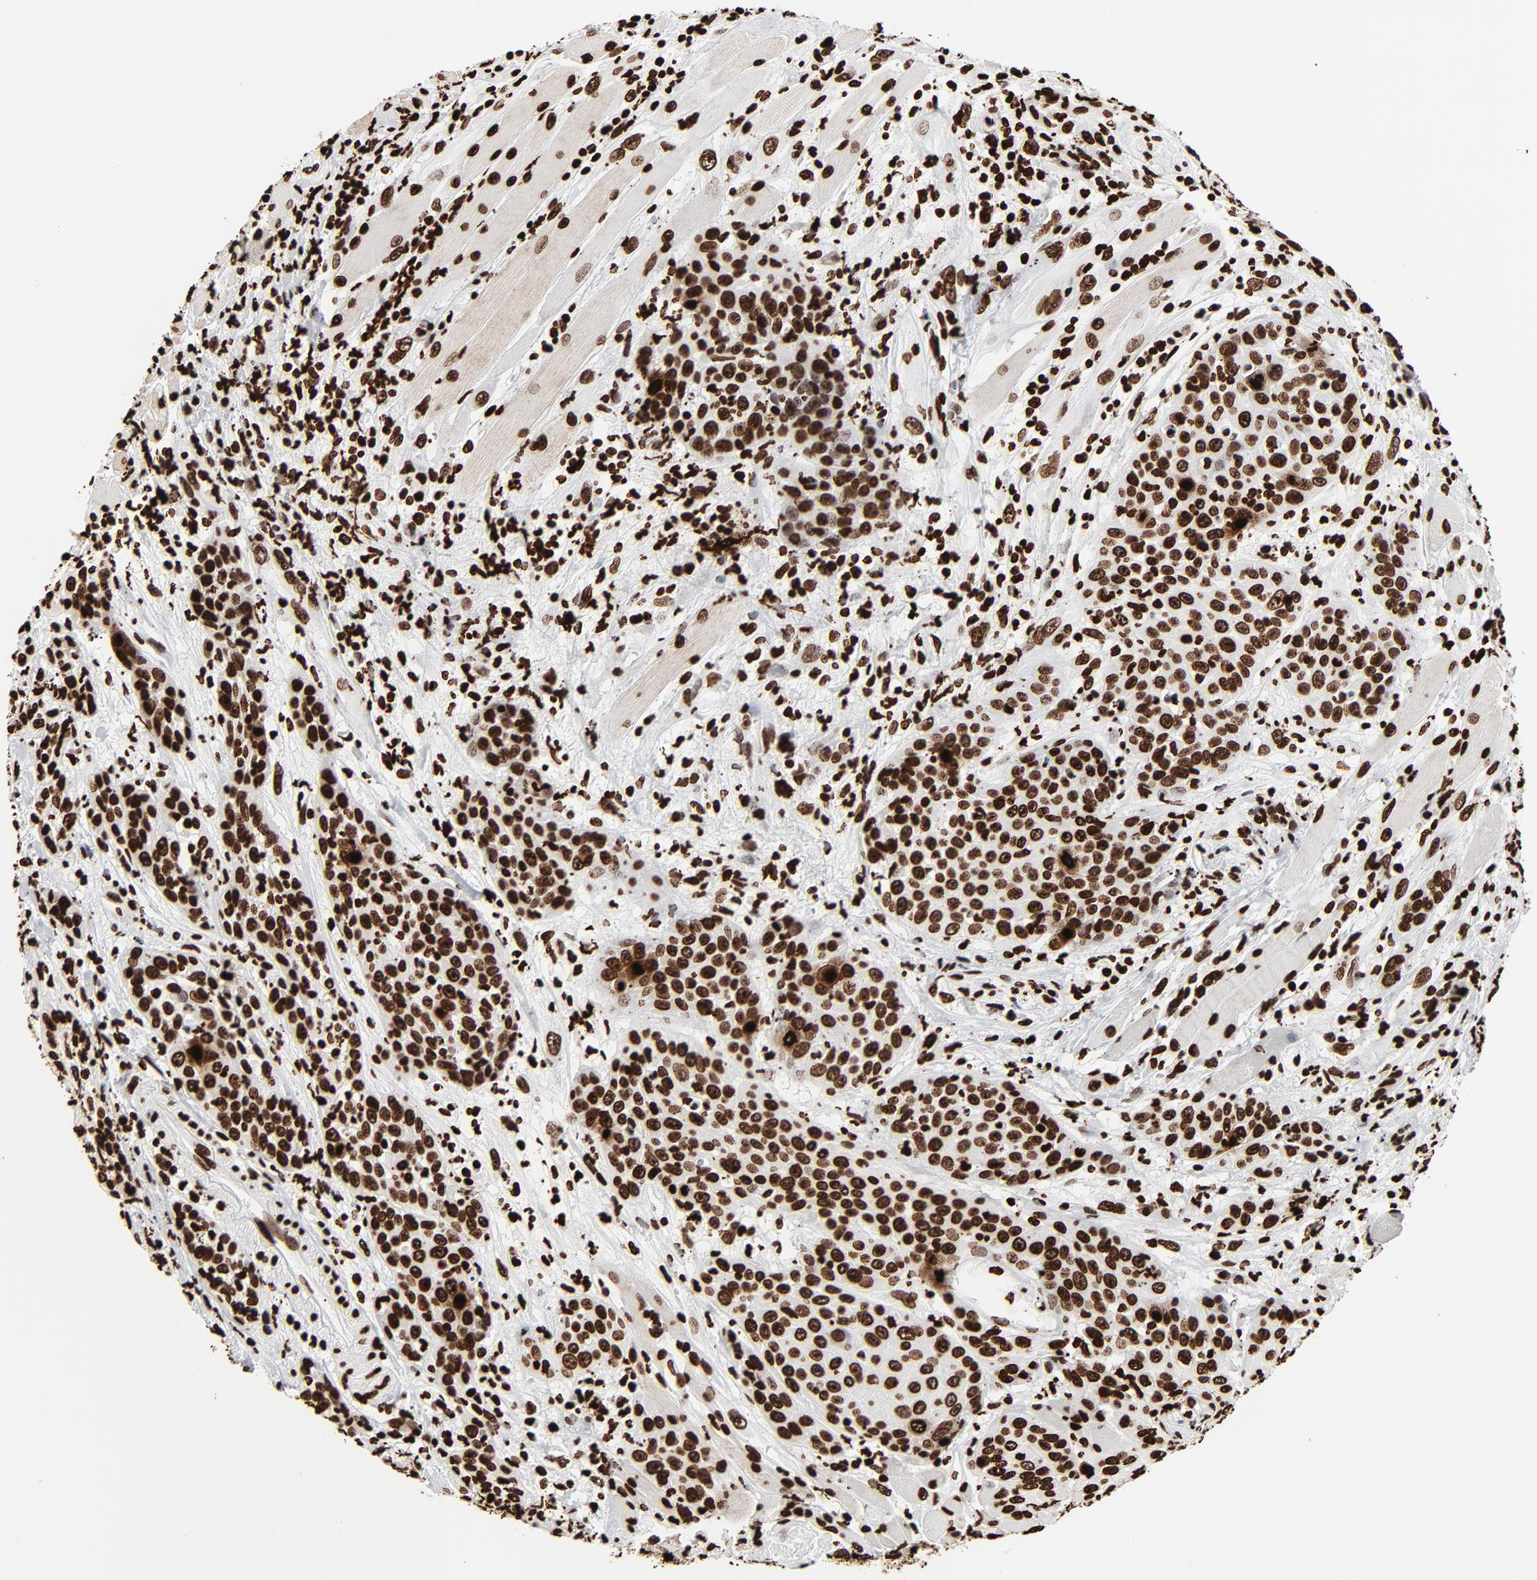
{"staining": {"intensity": "strong", "quantity": ">75%", "location": "nuclear"}, "tissue": "head and neck cancer", "cell_type": "Tumor cells", "image_type": "cancer", "snomed": [{"axis": "morphology", "description": "Squamous cell carcinoma, NOS"}, {"axis": "topography", "description": "Head-Neck"}], "caption": "The immunohistochemical stain shows strong nuclear expression in tumor cells of head and neck cancer tissue.", "gene": "H3-4", "patient": {"sex": "female", "age": 84}}